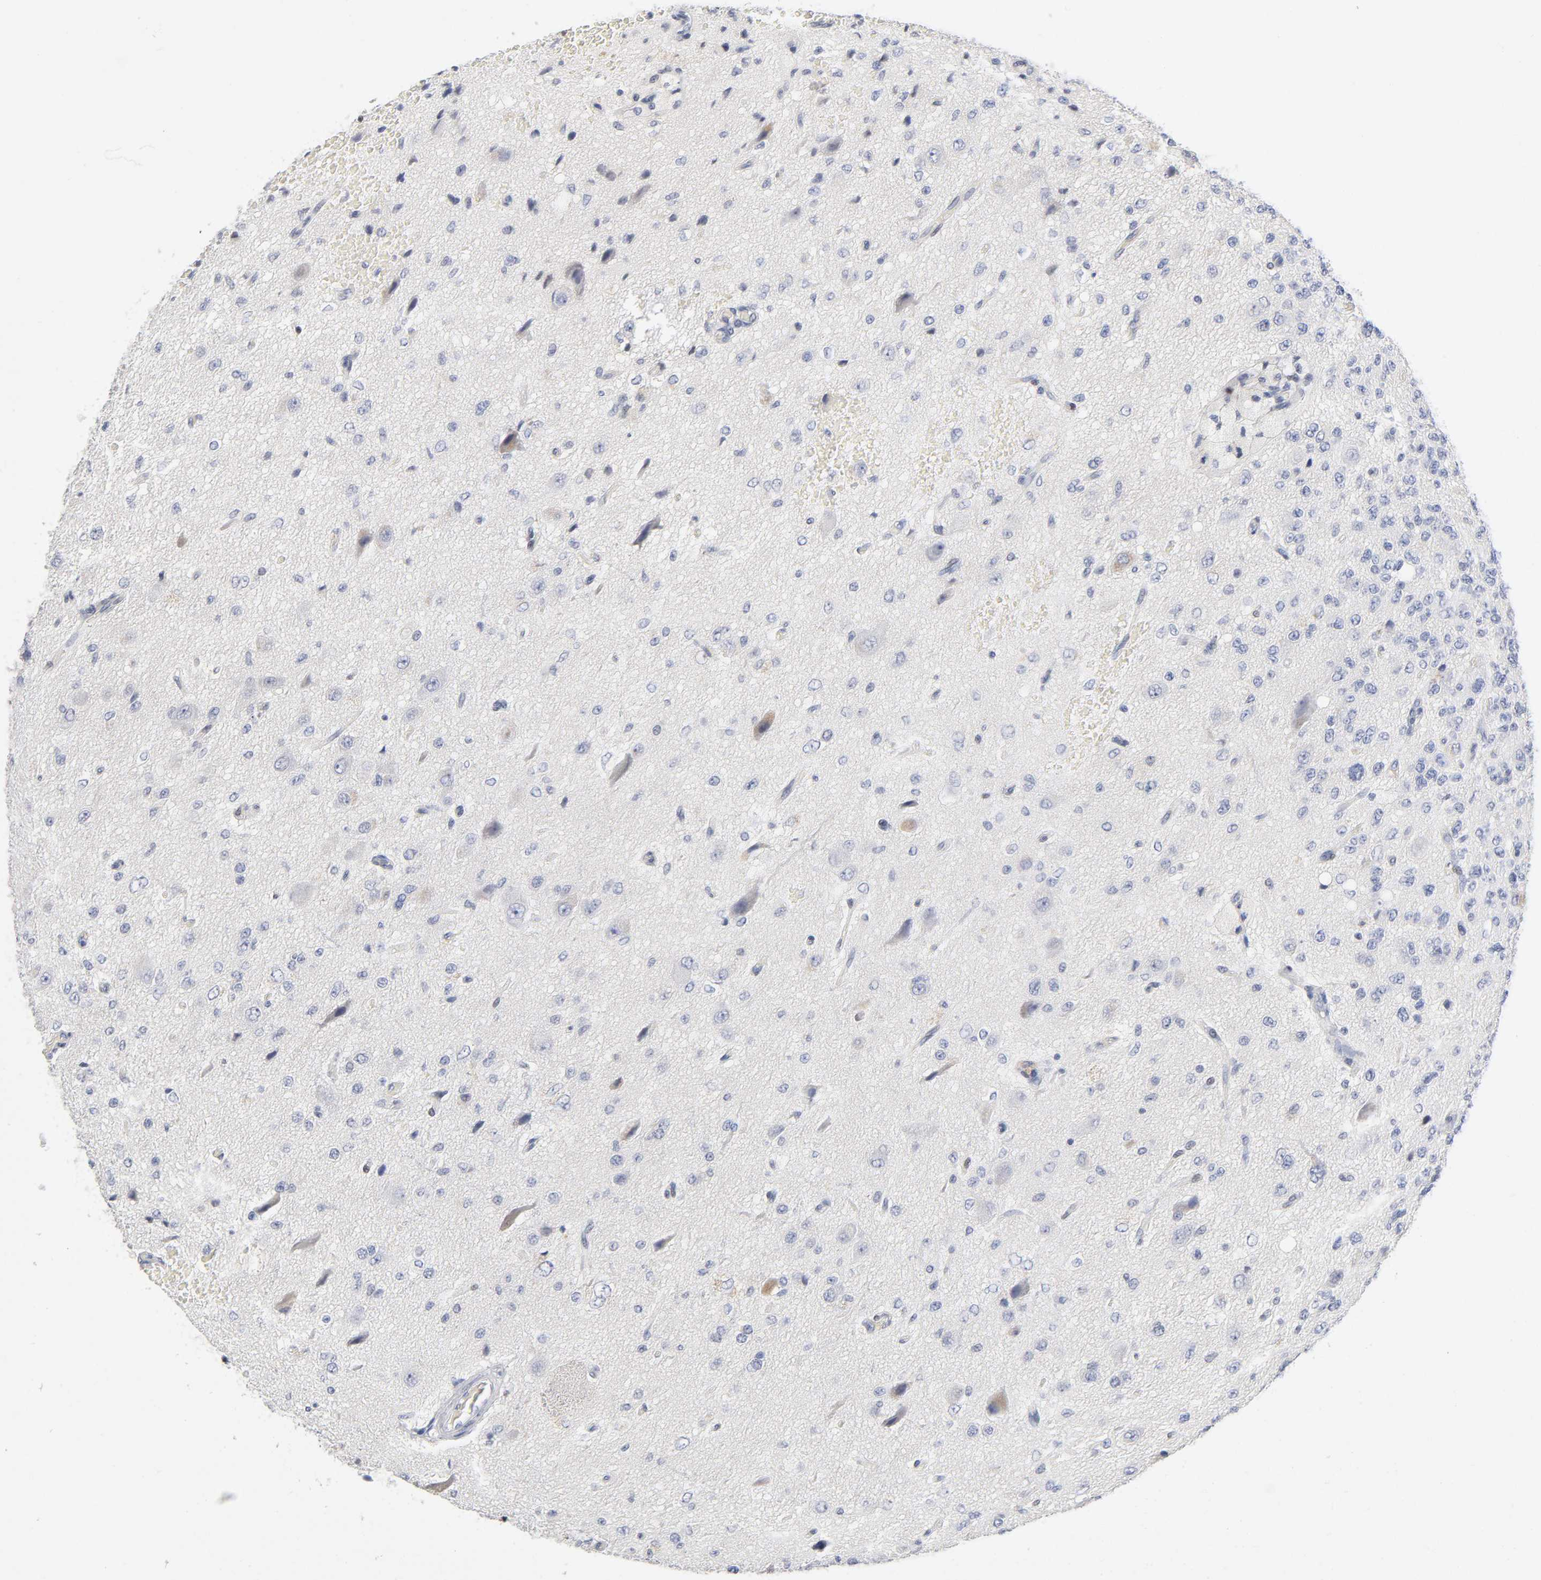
{"staining": {"intensity": "negative", "quantity": "none", "location": "none"}, "tissue": "glioma", "cell_type": "Tumor cells", "image_type": "cancer", "snomed": [{"axis": "morphology", "description": "Glioma, malignant, High grade"}, {"axis": "topography", "description": "pancreas cauda"}], "caption": "The immunohistochemistry (IHC) micrograph has no significant staining in tumor cells of glioma tissue.", "gene": "SP3", "patient": {"sex": "male", "age": 60}}